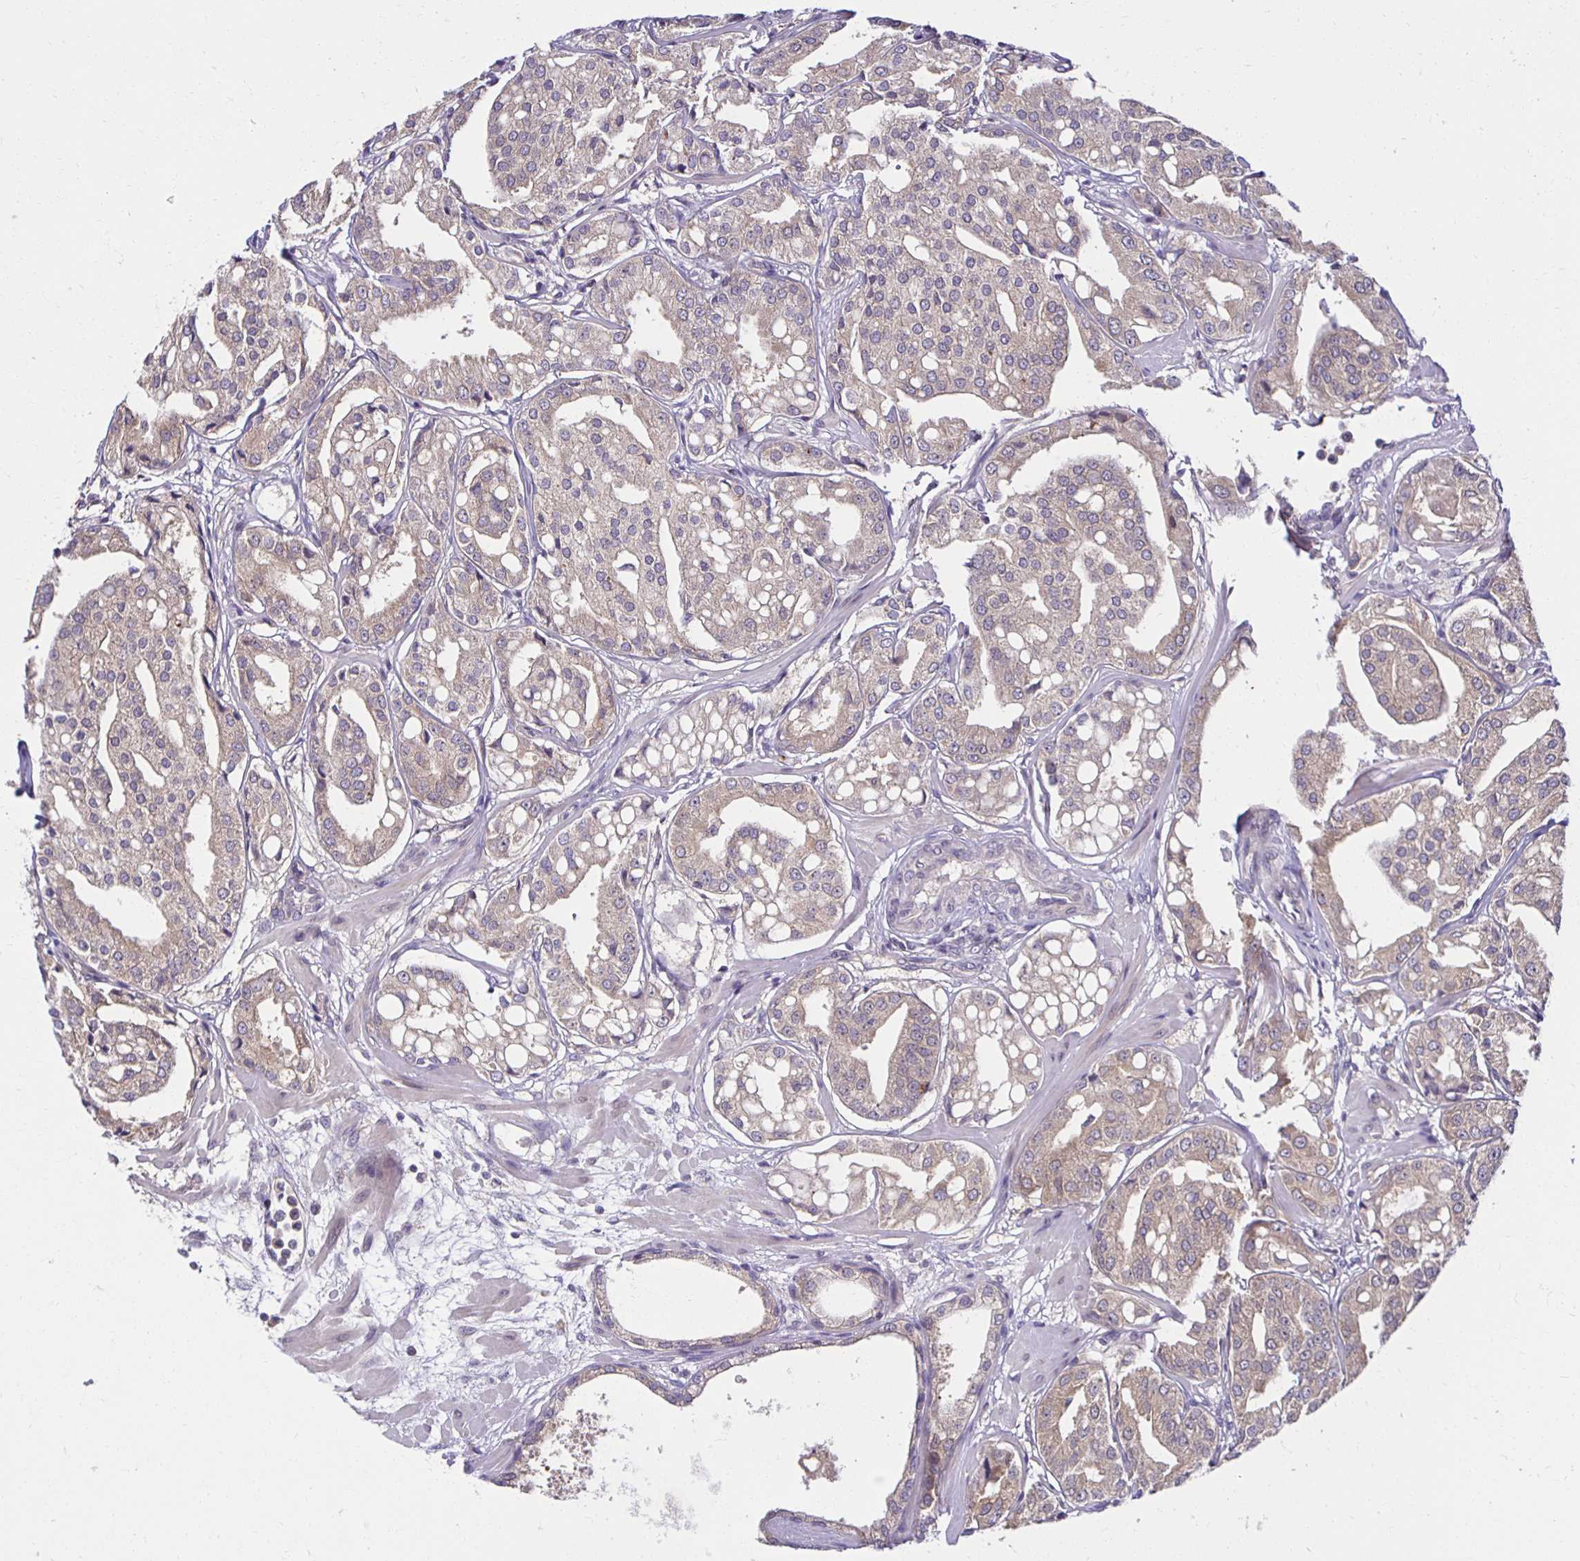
{"staining": {"intensity": "weak", "quantity": ">75%", "location": "cytoplasmic/membranous"}, "tissue": "renal cancer", "cell_type": "Tumor cells", "image_type": "cancer", "snomed": [{"axis": "morphology", "description": "Adenocarcinoma, NOS"}, {"axis": "topography", "description": "Urinary bladder"}], "caption": "Renal cancer (adenocarcinoma) stained with DAB immunohistochemistry shows low levels of weak cytoplasmic/membranous expression in approximately >75% of tumor cells.", "gene": "MIEN1", "patient": {"sex": "male", "age": 61}}